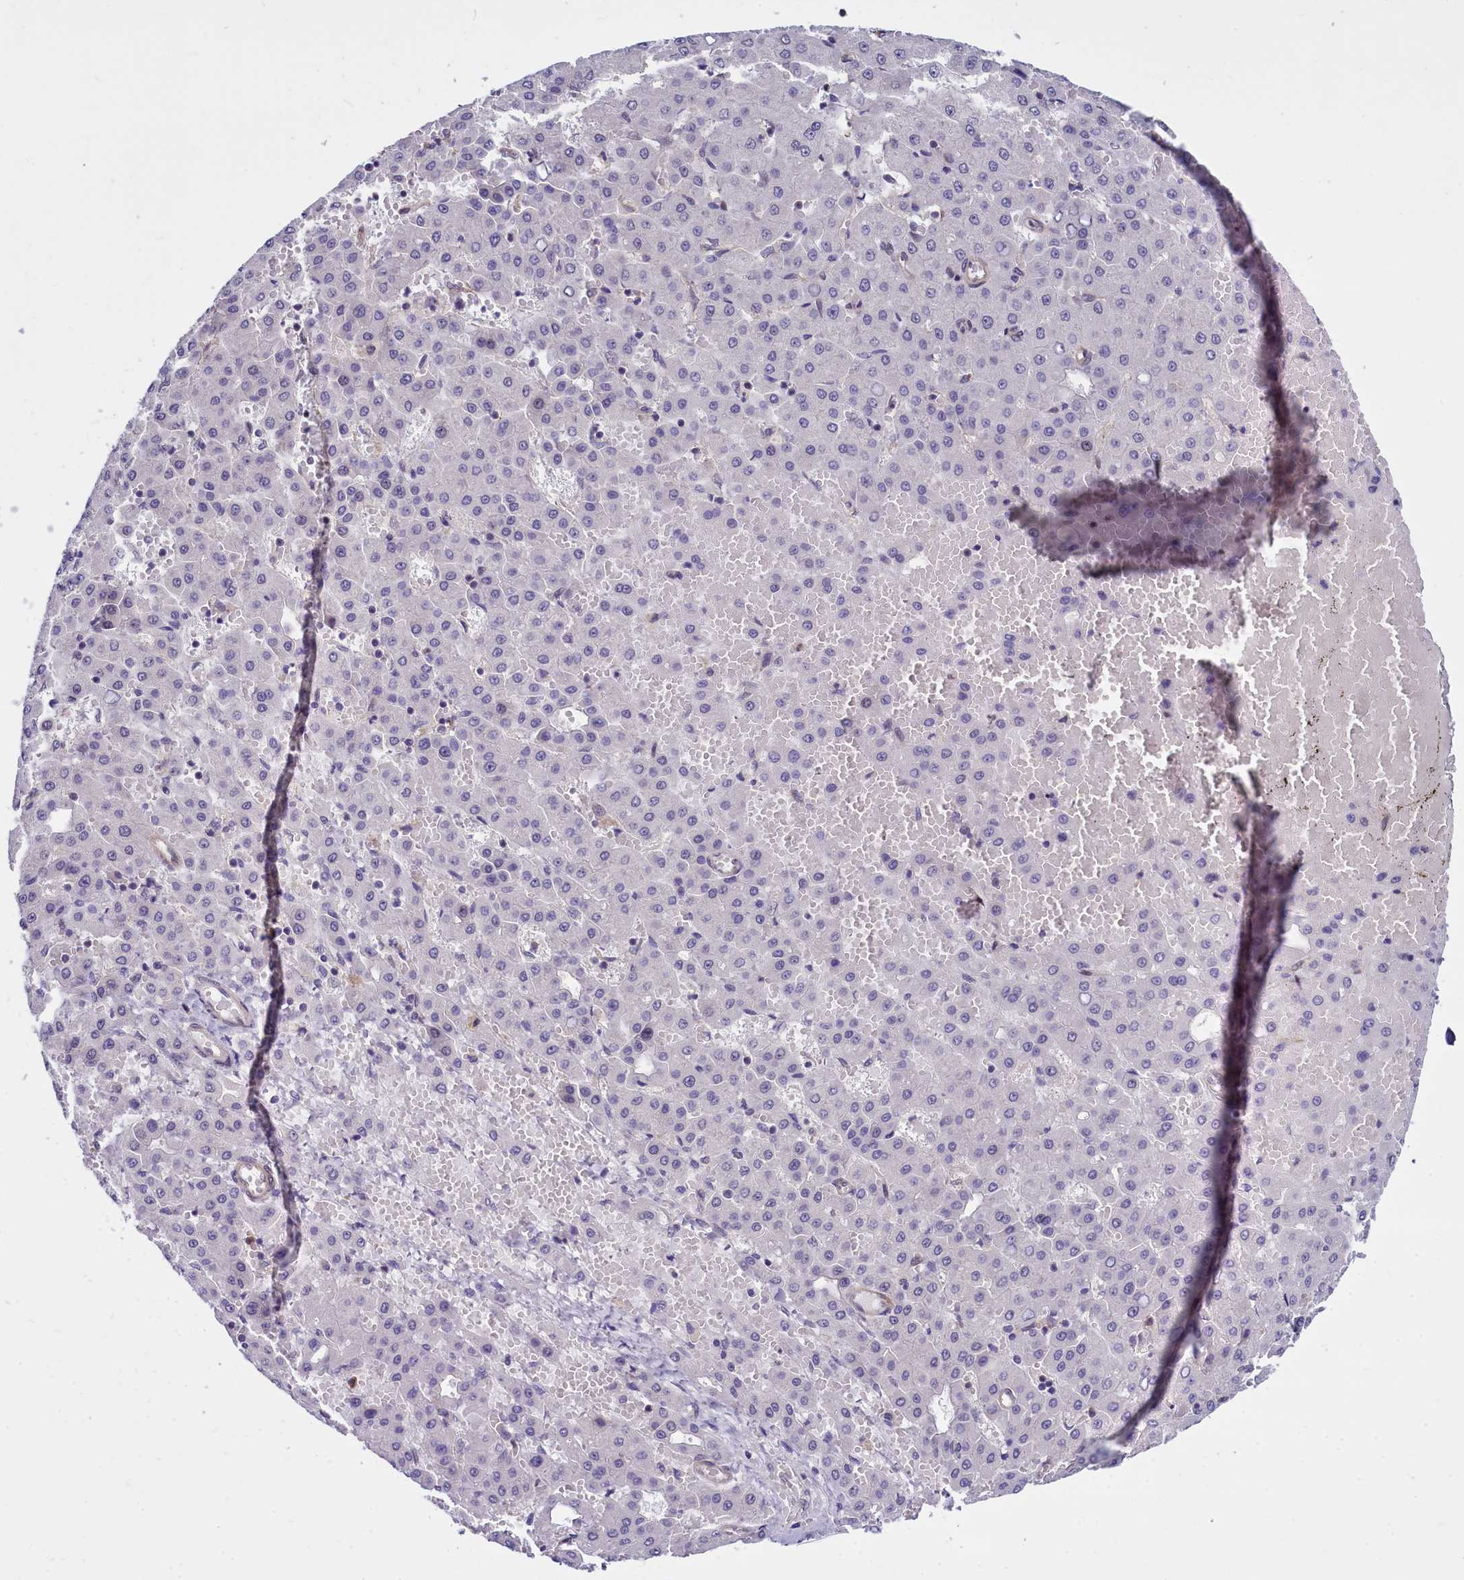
{"staining": {"intensity": "negative", "quantity": "none", "location": "none"}, "tissue": "liver cancer", "cell_type": "Tumor cells", "image_type": "cancer", "snomed": [{"axis": "morphology", "description": "Carcinoma, Hepatocellular, NOS"}, {"axis": "topography", "description": "Liver"}], "caption": "This is an immunohistochemistry (IHC) histopathology image of liver cancer. There is no positivity in tumor cells.", "gene": "BCAR1", "patient": {"sex": "male", "age": 47}}